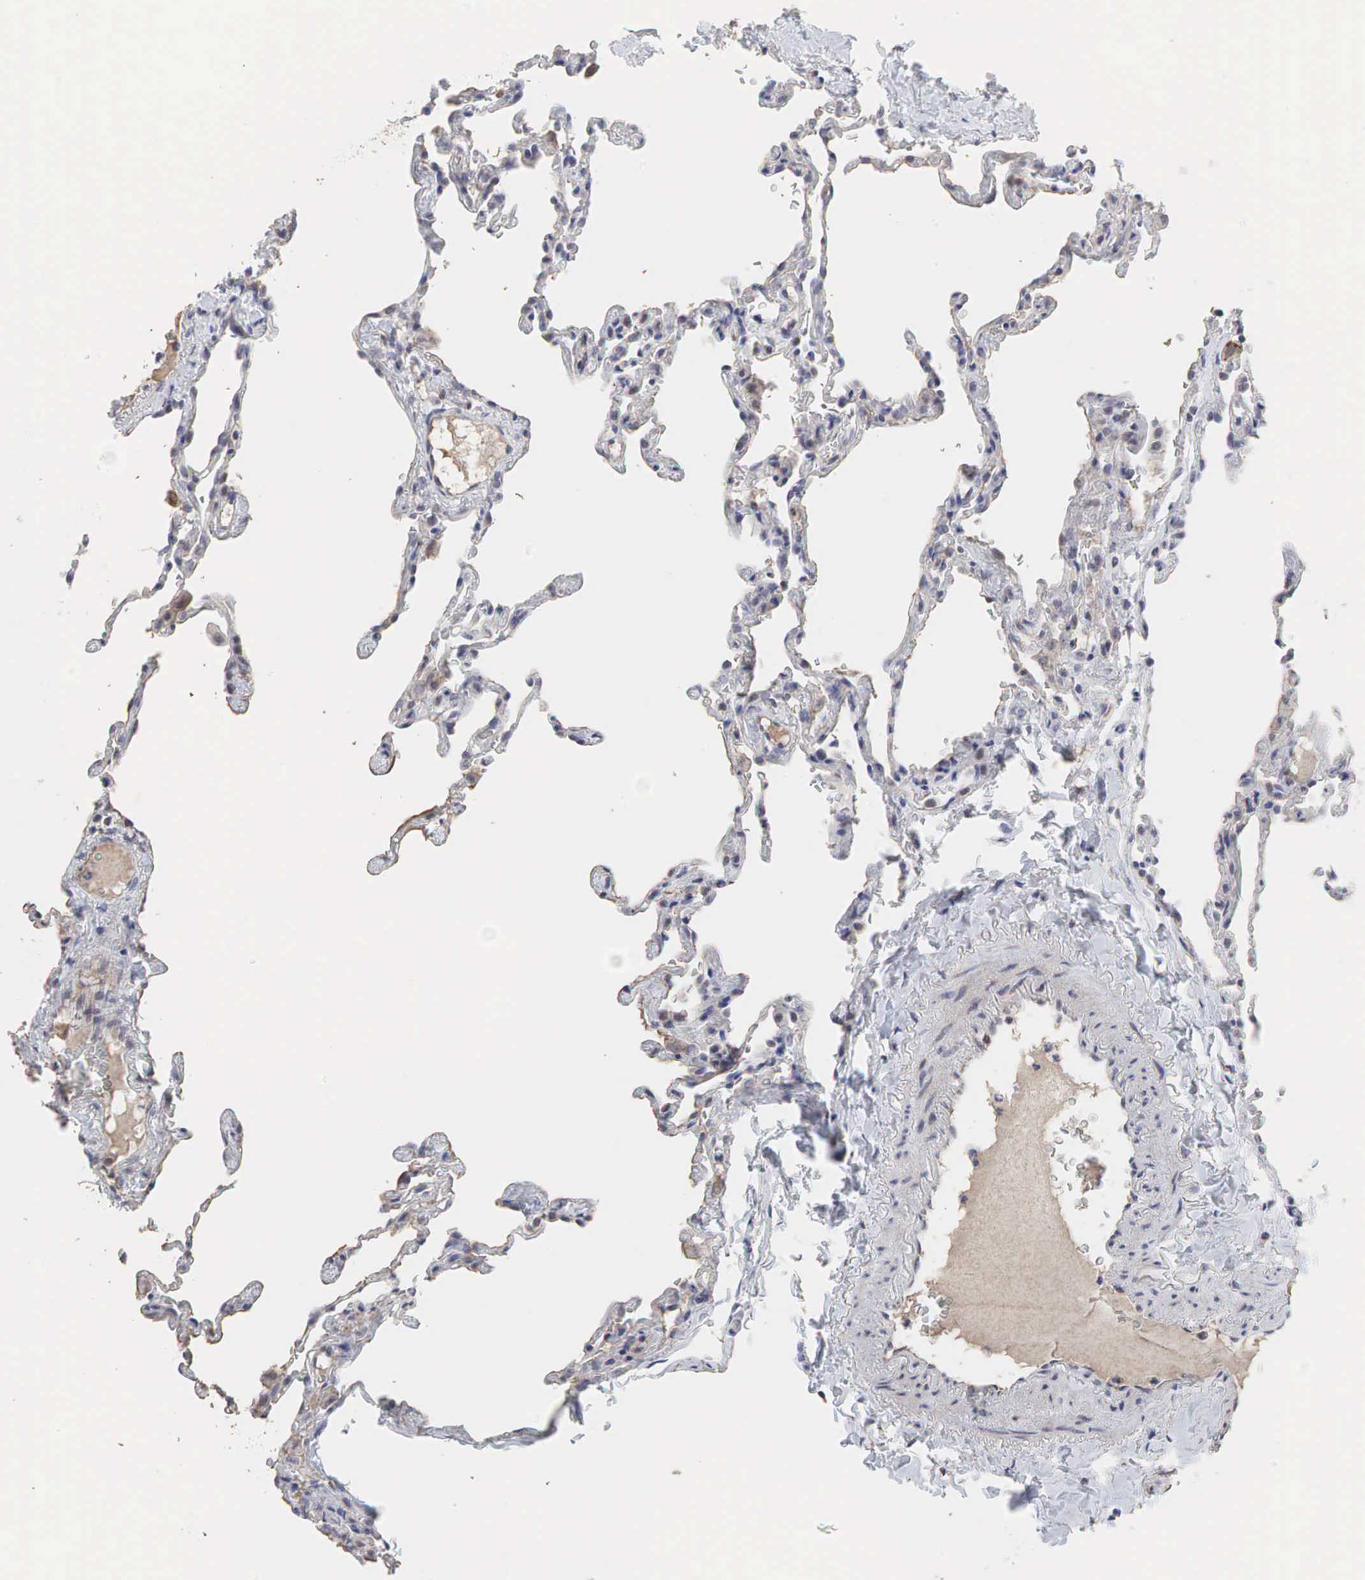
{"staining": {"intensity": "negative", "quantity": "none", "location": "none"}, "tissue": "lung", "cell_type": "Alveolar cells", "image_type": "normal", "snomed": [{"axis": "morphology", "description": "Normal tissue, NOS"}, {"axis": "topography", "description": "Lung"}], "caption": "An image of lung stained for a protein reveals no brown staining in alveolar cells.", "gene": "DKC1", "patient": {"sex": "female", "age": 61}}